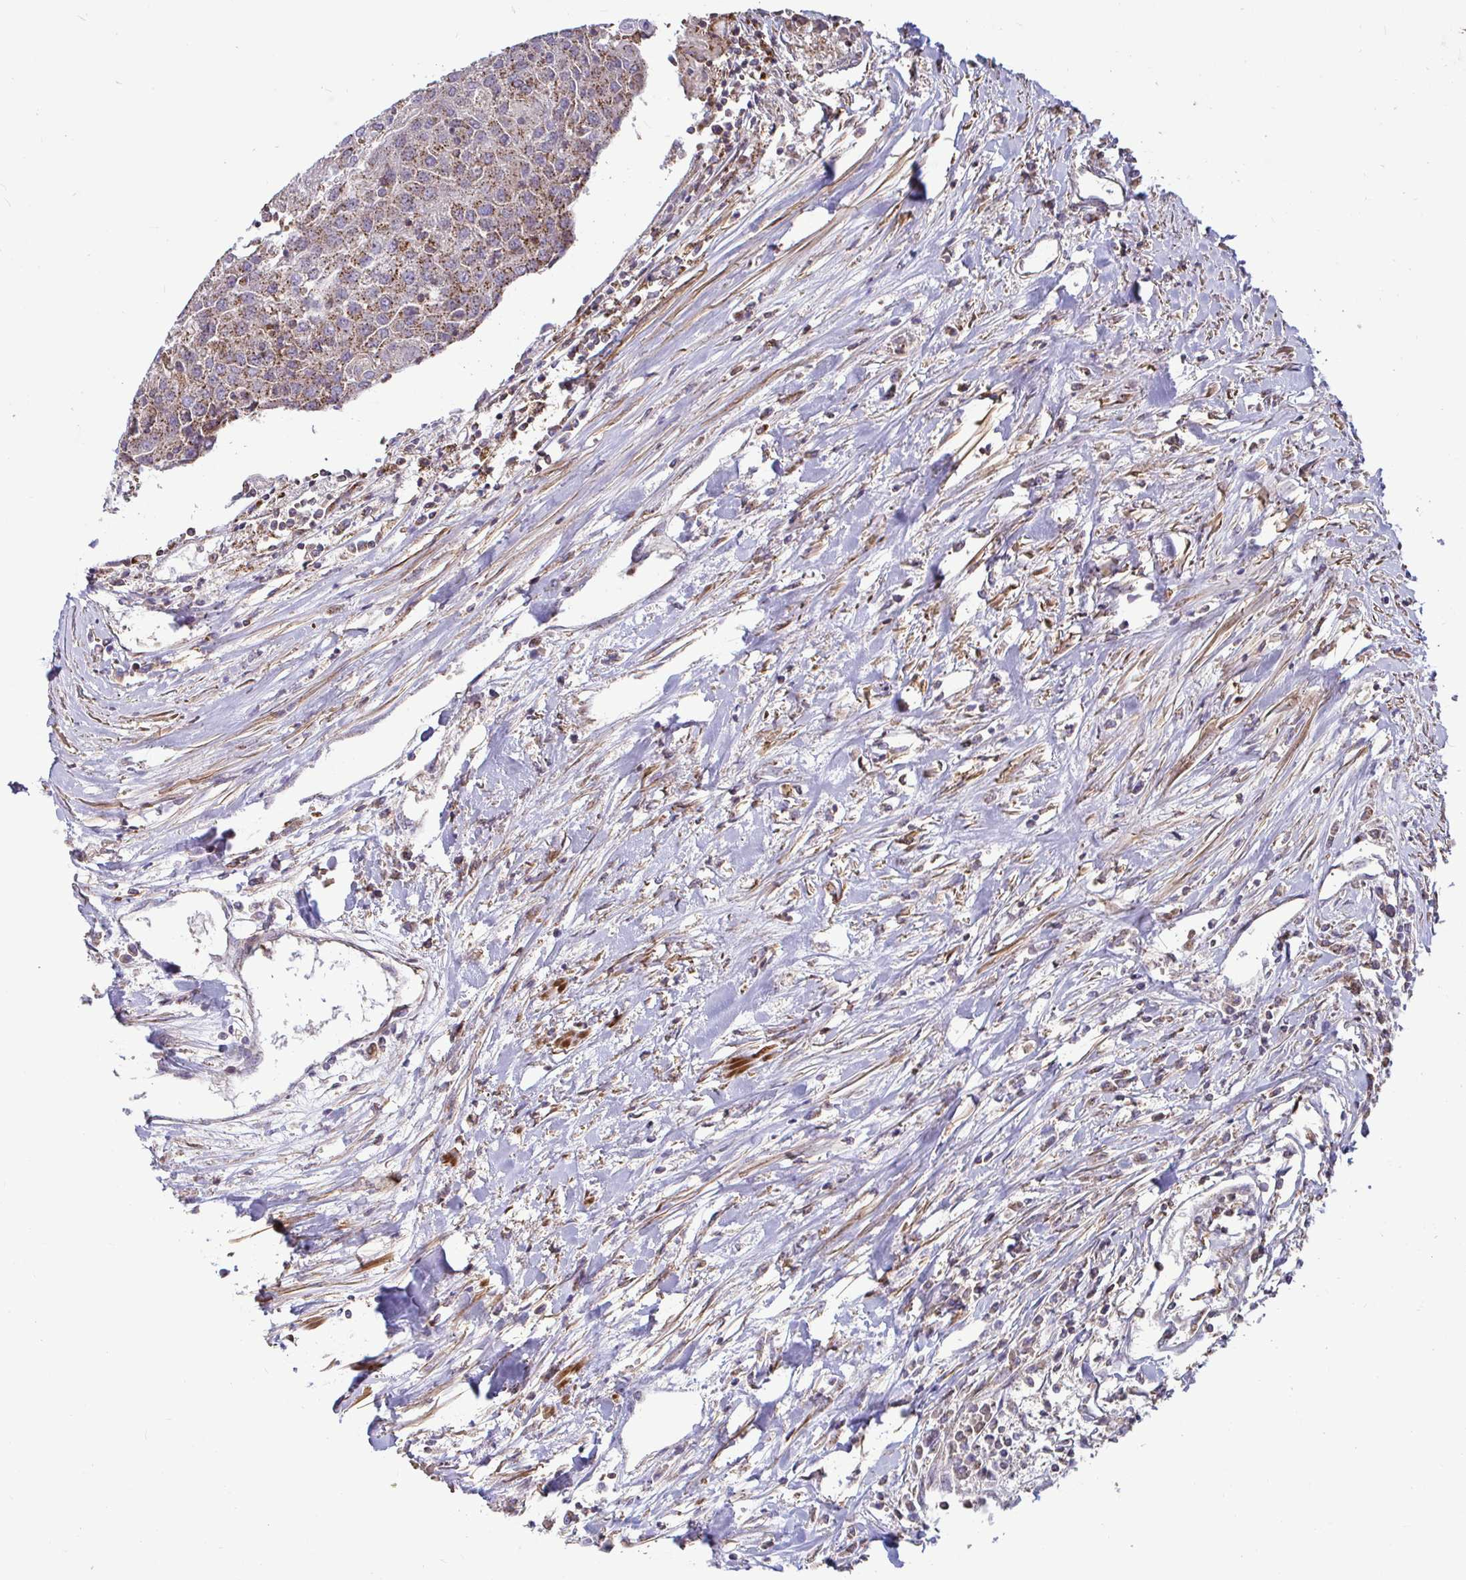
{"staining": {"intensity": "moderate", "quantity": "25%-75%", "location": "cytoplasmic/membranous"}, "tissue": "urothelial cancer", "cell_type": "Tumor cells", "image_type": "cancer", "snomed": [{"axis": "morphology", "description": "Urothelial carcinoma, High grade"}, {"axis": "topography", "description": "Urinary bladder"}], "caption": "Immunohistochemistry histopathology image of urothelial carcinoma (high-grade) stained for a protein (brown), which displays medium levels of moderate cytoplasmic/membranous positivity in about 25%-75% of tumor cells.", "gene": "SPRY1", "patient": {"sex": "female", "age": 85}}